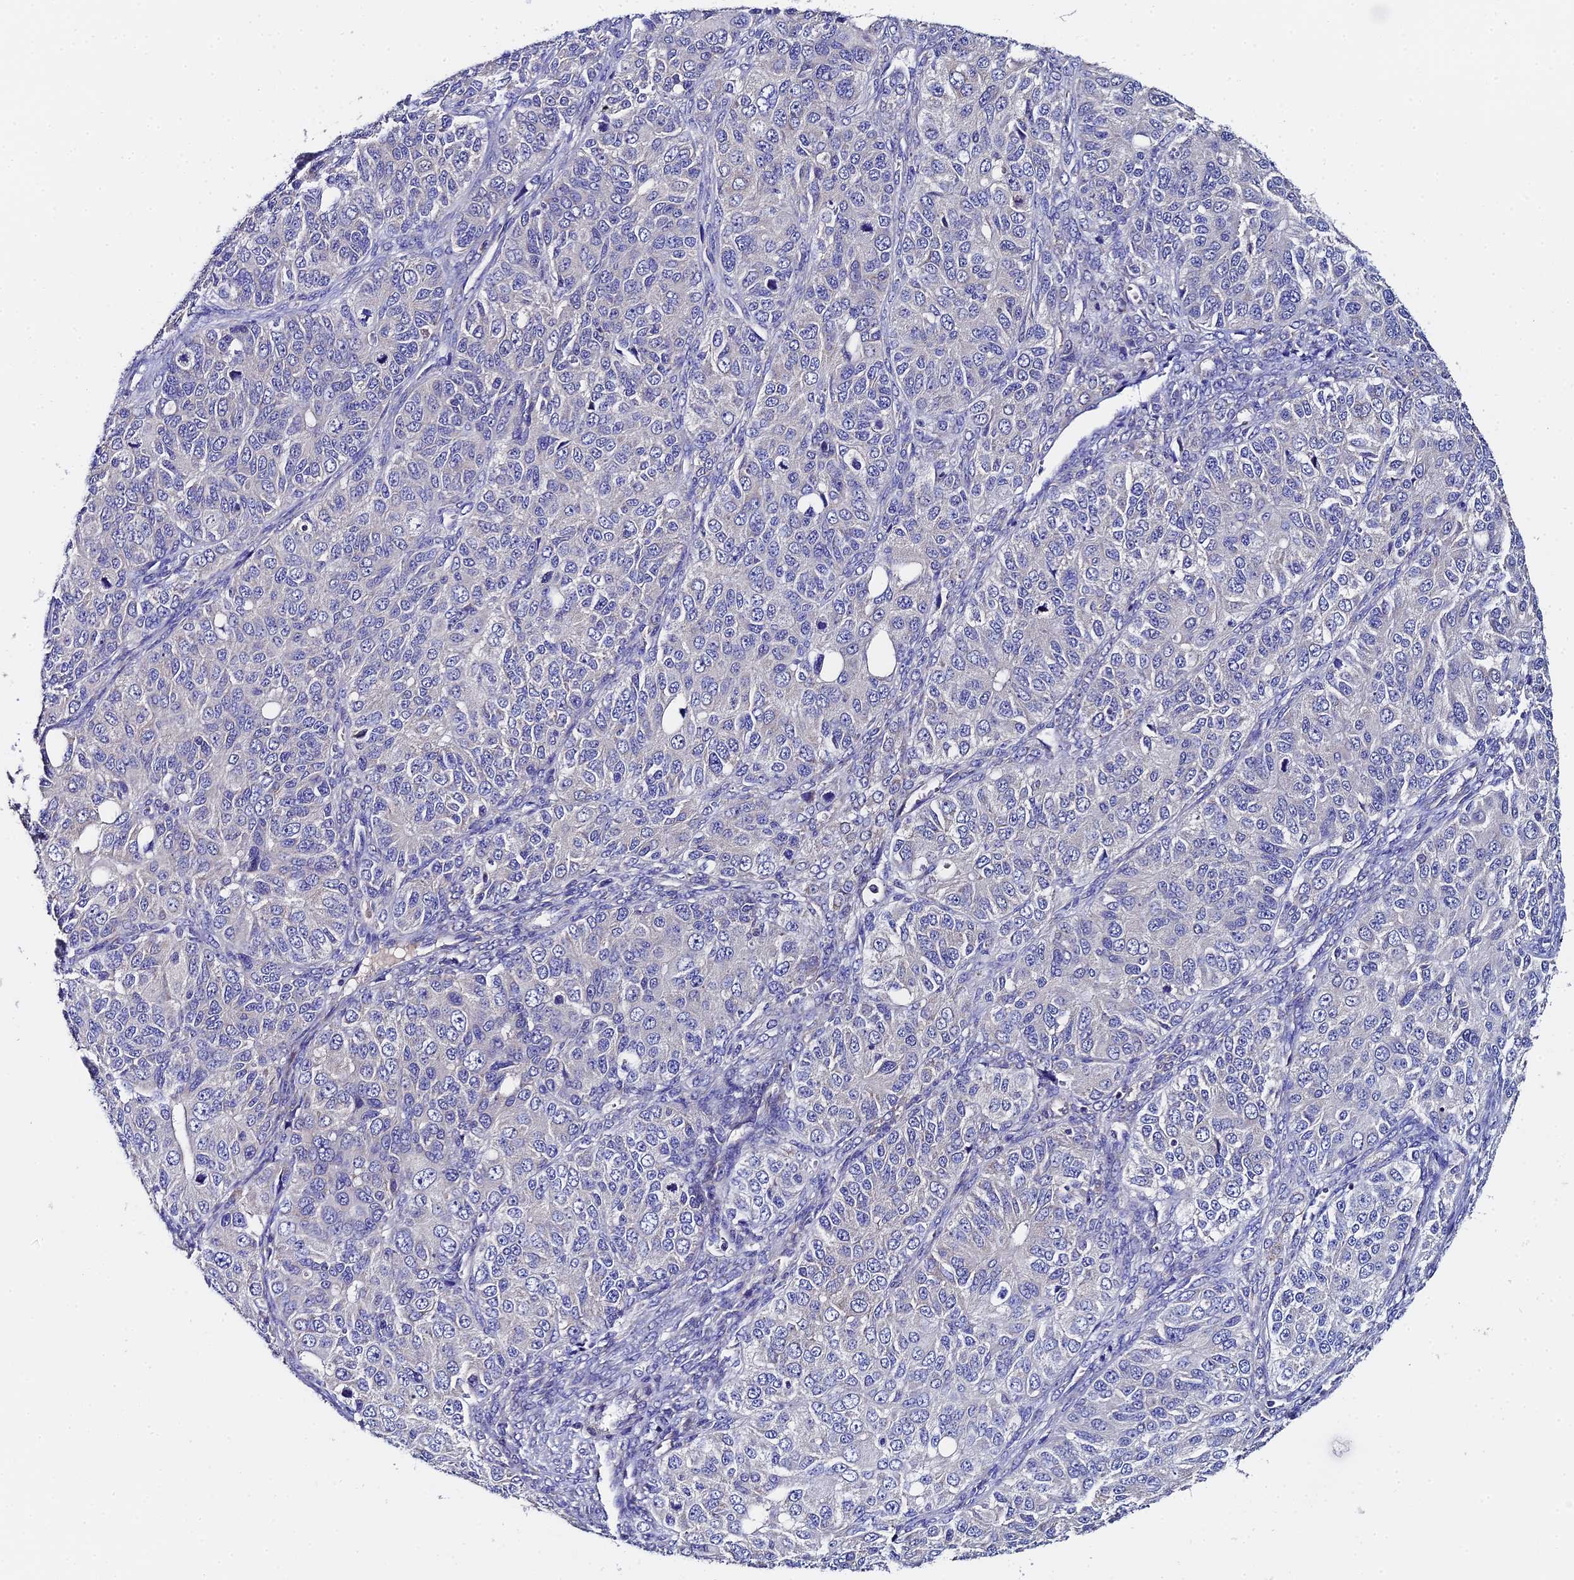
{"staining": {"intensity": "negative", "quantity": "none", "location": "none"}, "tissue": "ovarian cancer", "cell_type": "Tumor cells", "image_type": "cancer", "snomed": [{"axis": "morphology", "description": "Carcinoma, endometroid"}, {"axis": "topography", "description": "Ovary"}], "caption": "Human ovarian endometroid carcinoma stained for a protein using IHC demonstrates no expression in tumor cells.", "gene": "UBE2L3", "patient": {"sex": "female", "age": 51}}